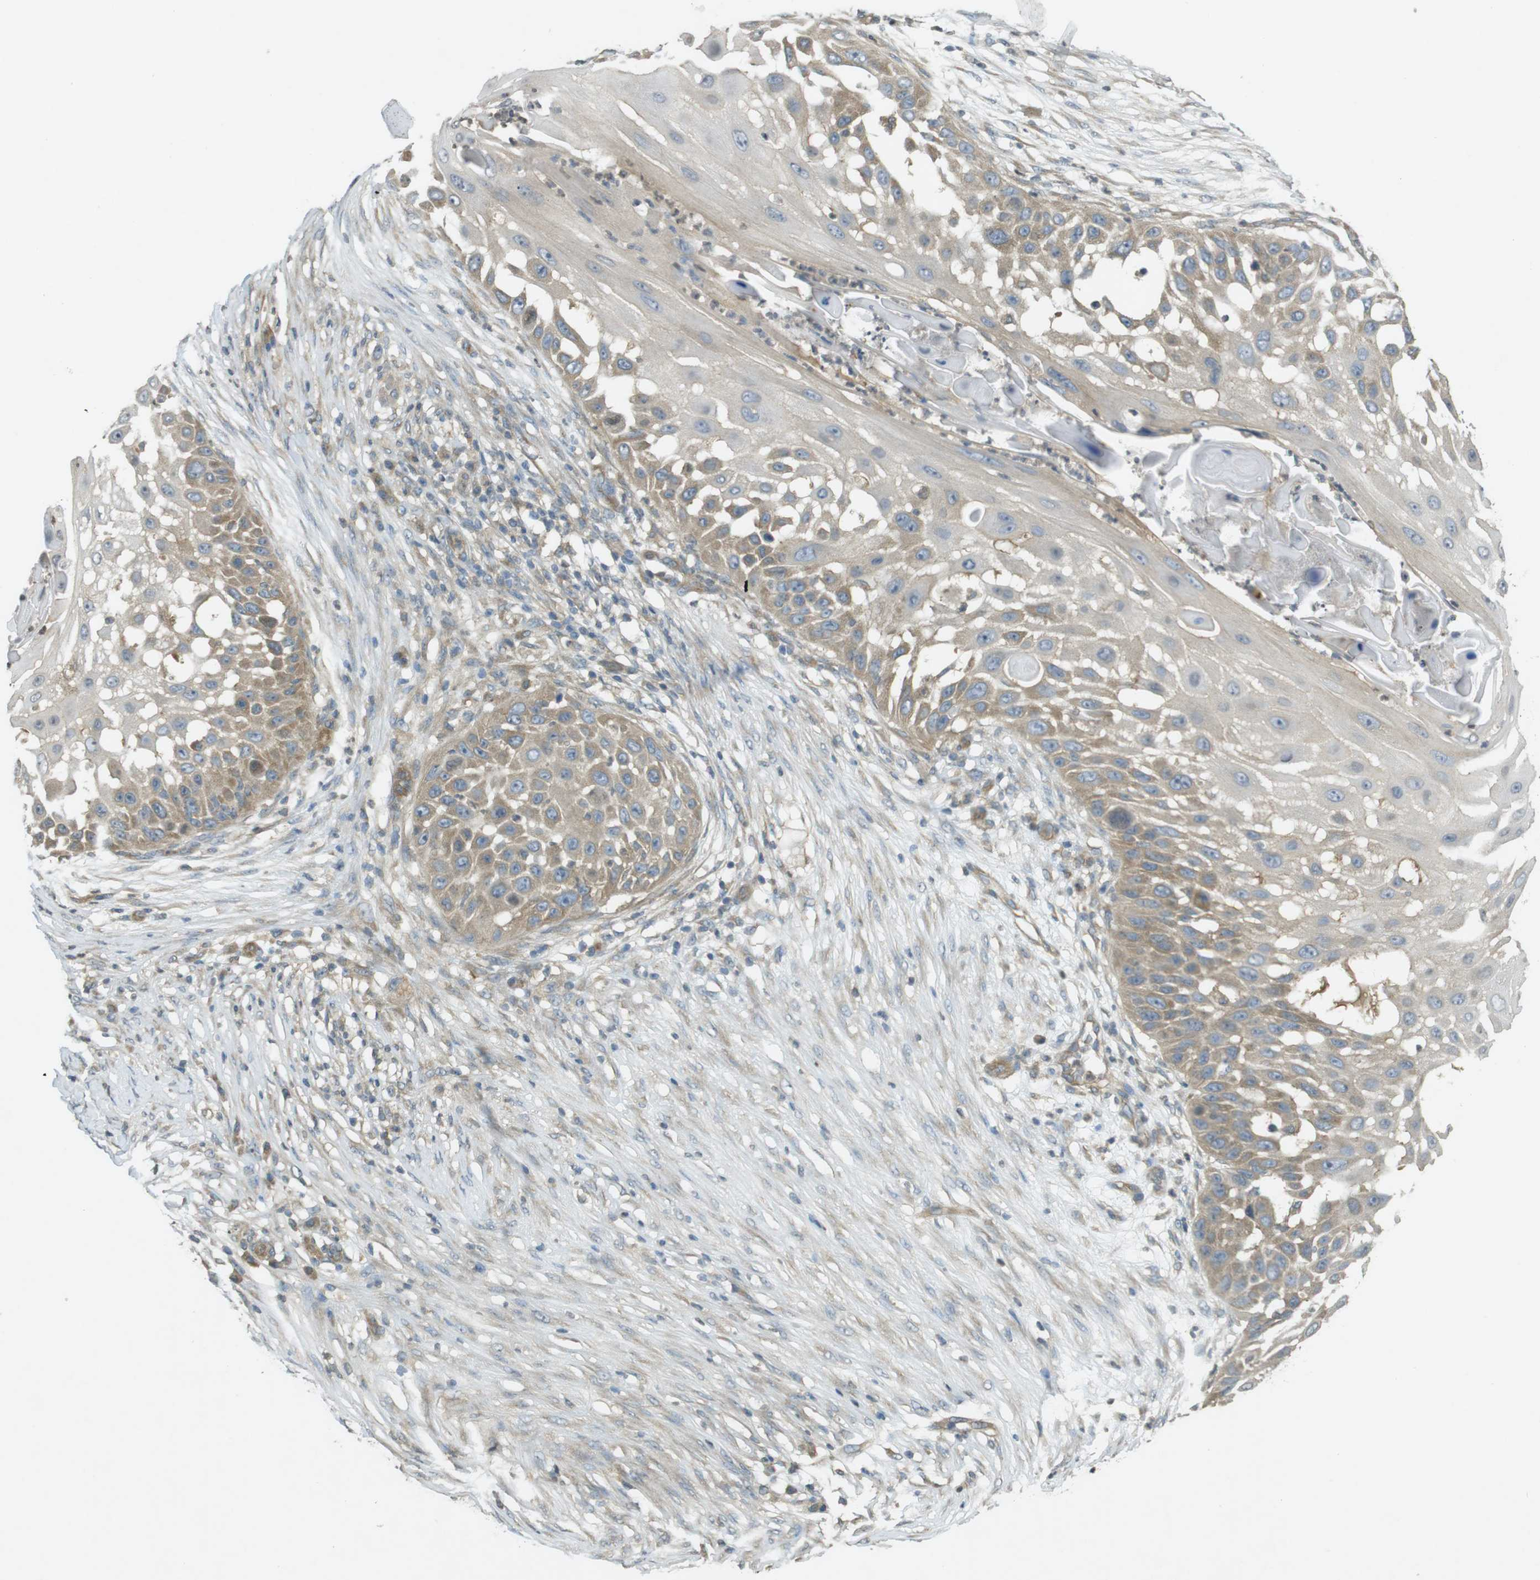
{"staining": {"intensity": "moderate", "quantity": ">75%", "location": "cytoplasmic/membranous"}, "tissue": "skin cancer", "cell_type": "Tumor cells", "image_type": "cancer", "snomed": [{"axis": "morphology", "description": "Squamous cell carcinoma, NOS"}, {"axis": "topography", "description": "Skin"}], "caption": "A medium amount of moderate cytoplasmic/membranous expression is seen in approximately >75% of tumor cells in skin cancer tissue. (Stains: DAB (3,3'-diaminobenzidine) in brown, nuclei in blue, Microscopy: brightfield microscopy at high magnification).", "gene": "KIF5B", "patient": {"sex": "female", "age": 44}}